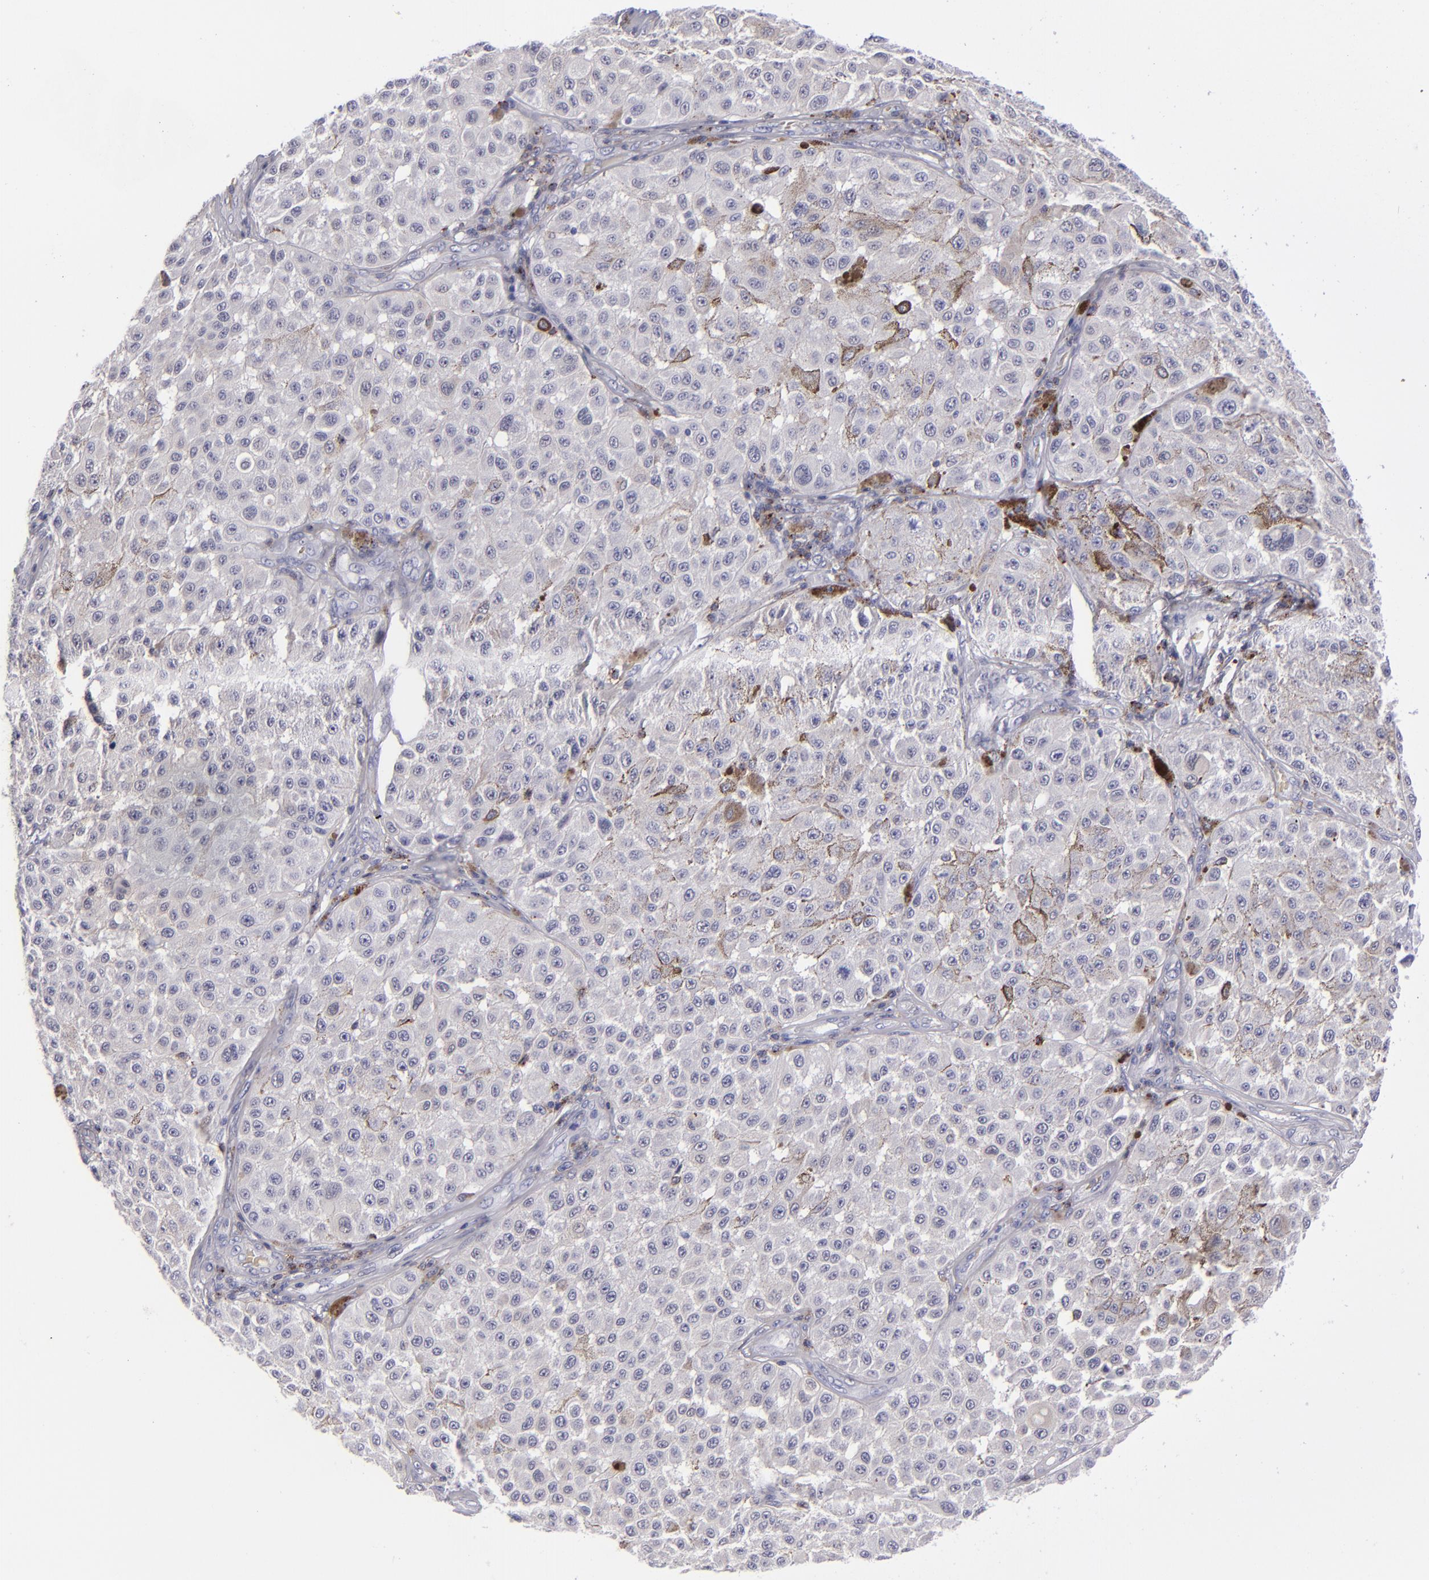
{"staining": {"intensity": "negative", "quantity": "none", "location": "none"}, "tissue": "melanoma", "cell_type": "Tumor cells", "image_type": "cancer", "snomed": [{"axis": "morphology", "description": "Malignant melanoma, NOS"}, {"axis": "topography", "description": "Skin"}], "caption": "A high-resolution photomicrograph shows immunohistochemistry (IHC) staining of melanoma, which displays no significant staining in tumor cells.", "gene": "CD2", "patient": {"sex": "female", "age": 64}}